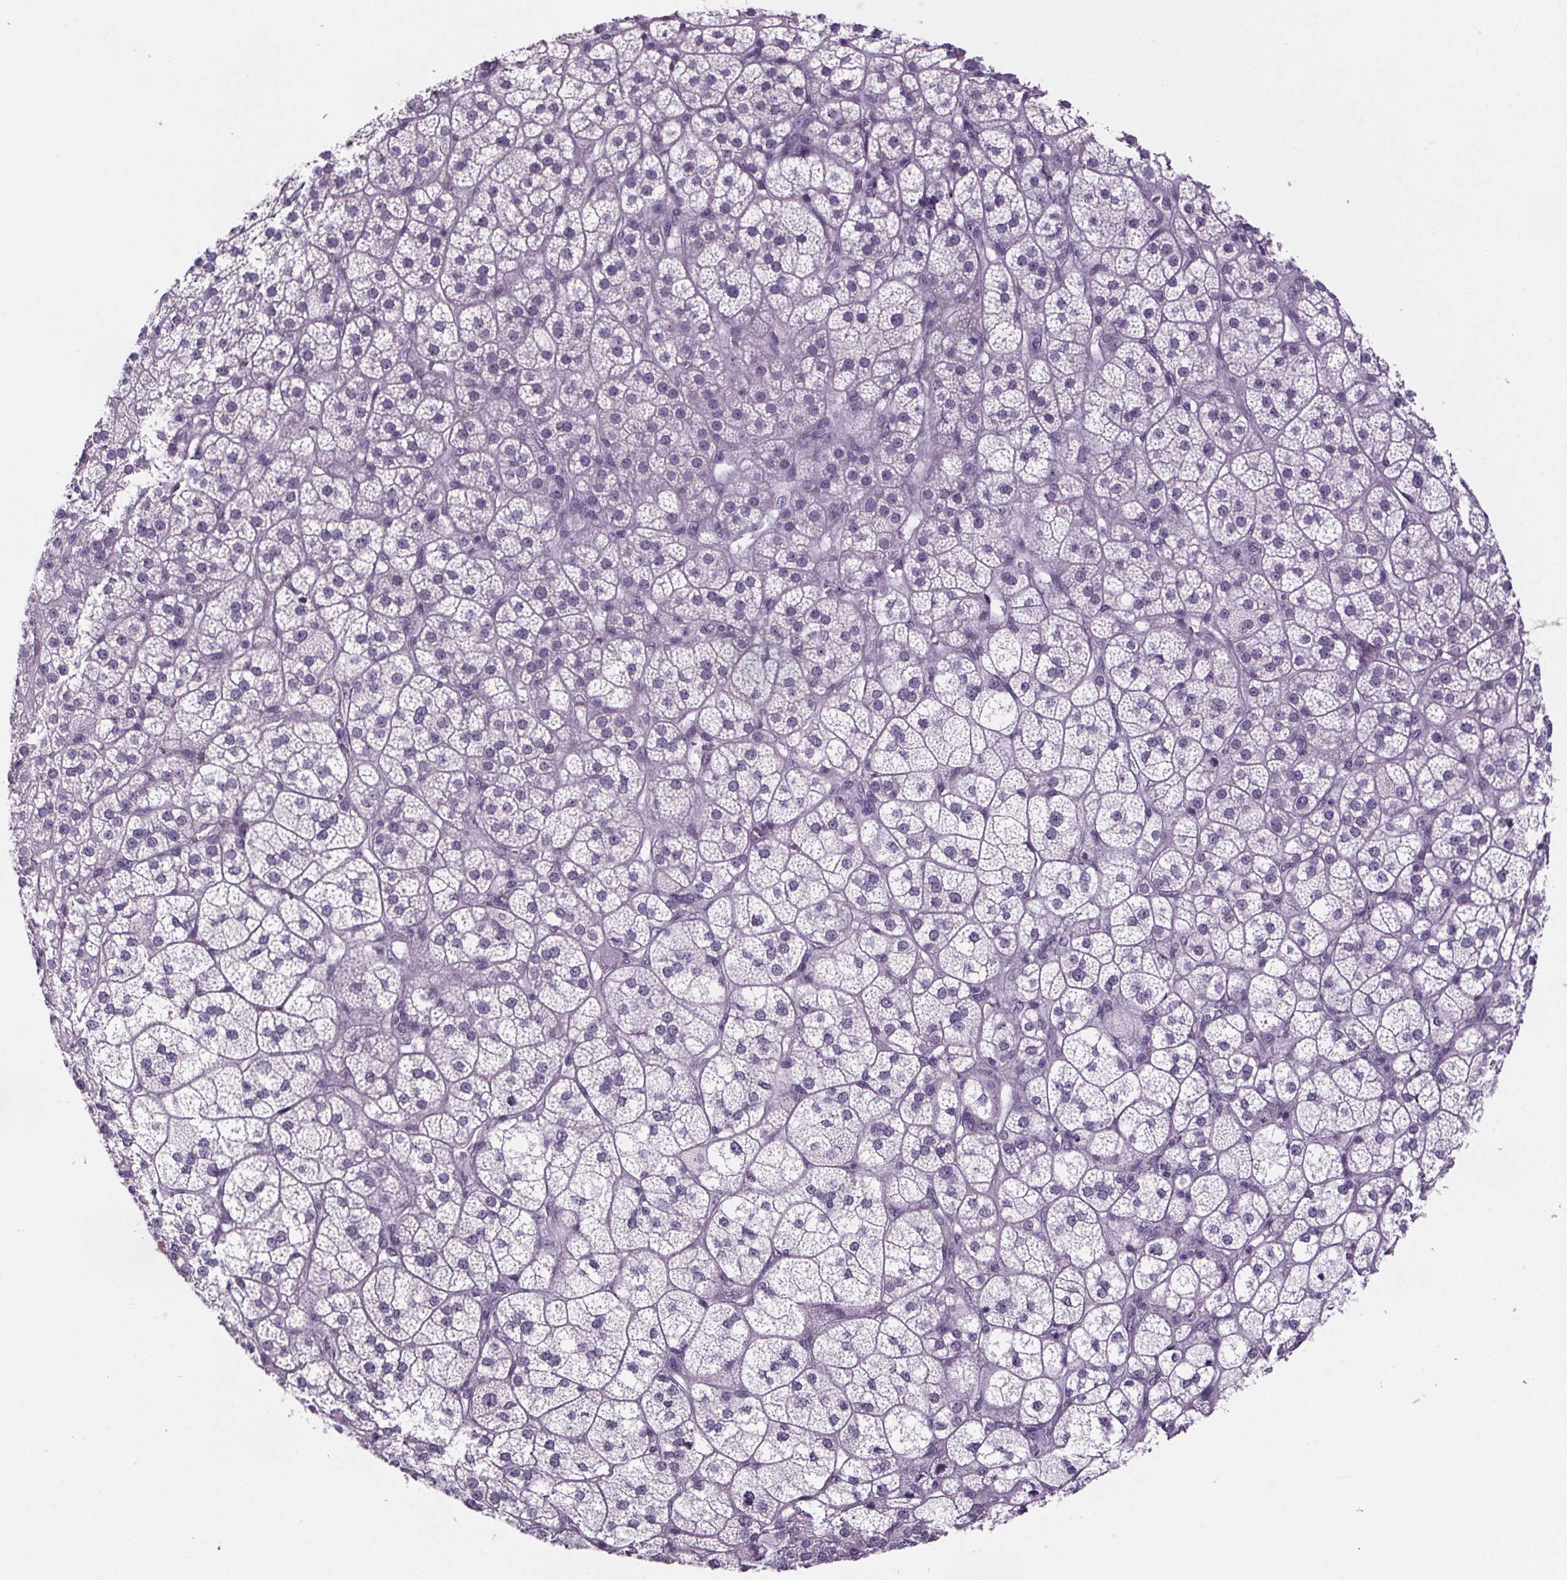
{"staining": {"intensity": "negative", "quantity": "none", "location": "none"}, "tissue": "adrenal gland", "cell_type": "Glandular cells", "image_type": "normal", "snomed": [{"axis": "morphology", "description": "Normal tissue, NOS"}, {"axis": "topography", "description": "Adrenal gland"}], "caption": "A high-resolution image shows immunohistochemistry staining of unremarkable adrenal gland, which demonstrates no significant positivity in glandular cells.", "gene": "CUBN", "patient": {"sex": "female", "age": 60}}